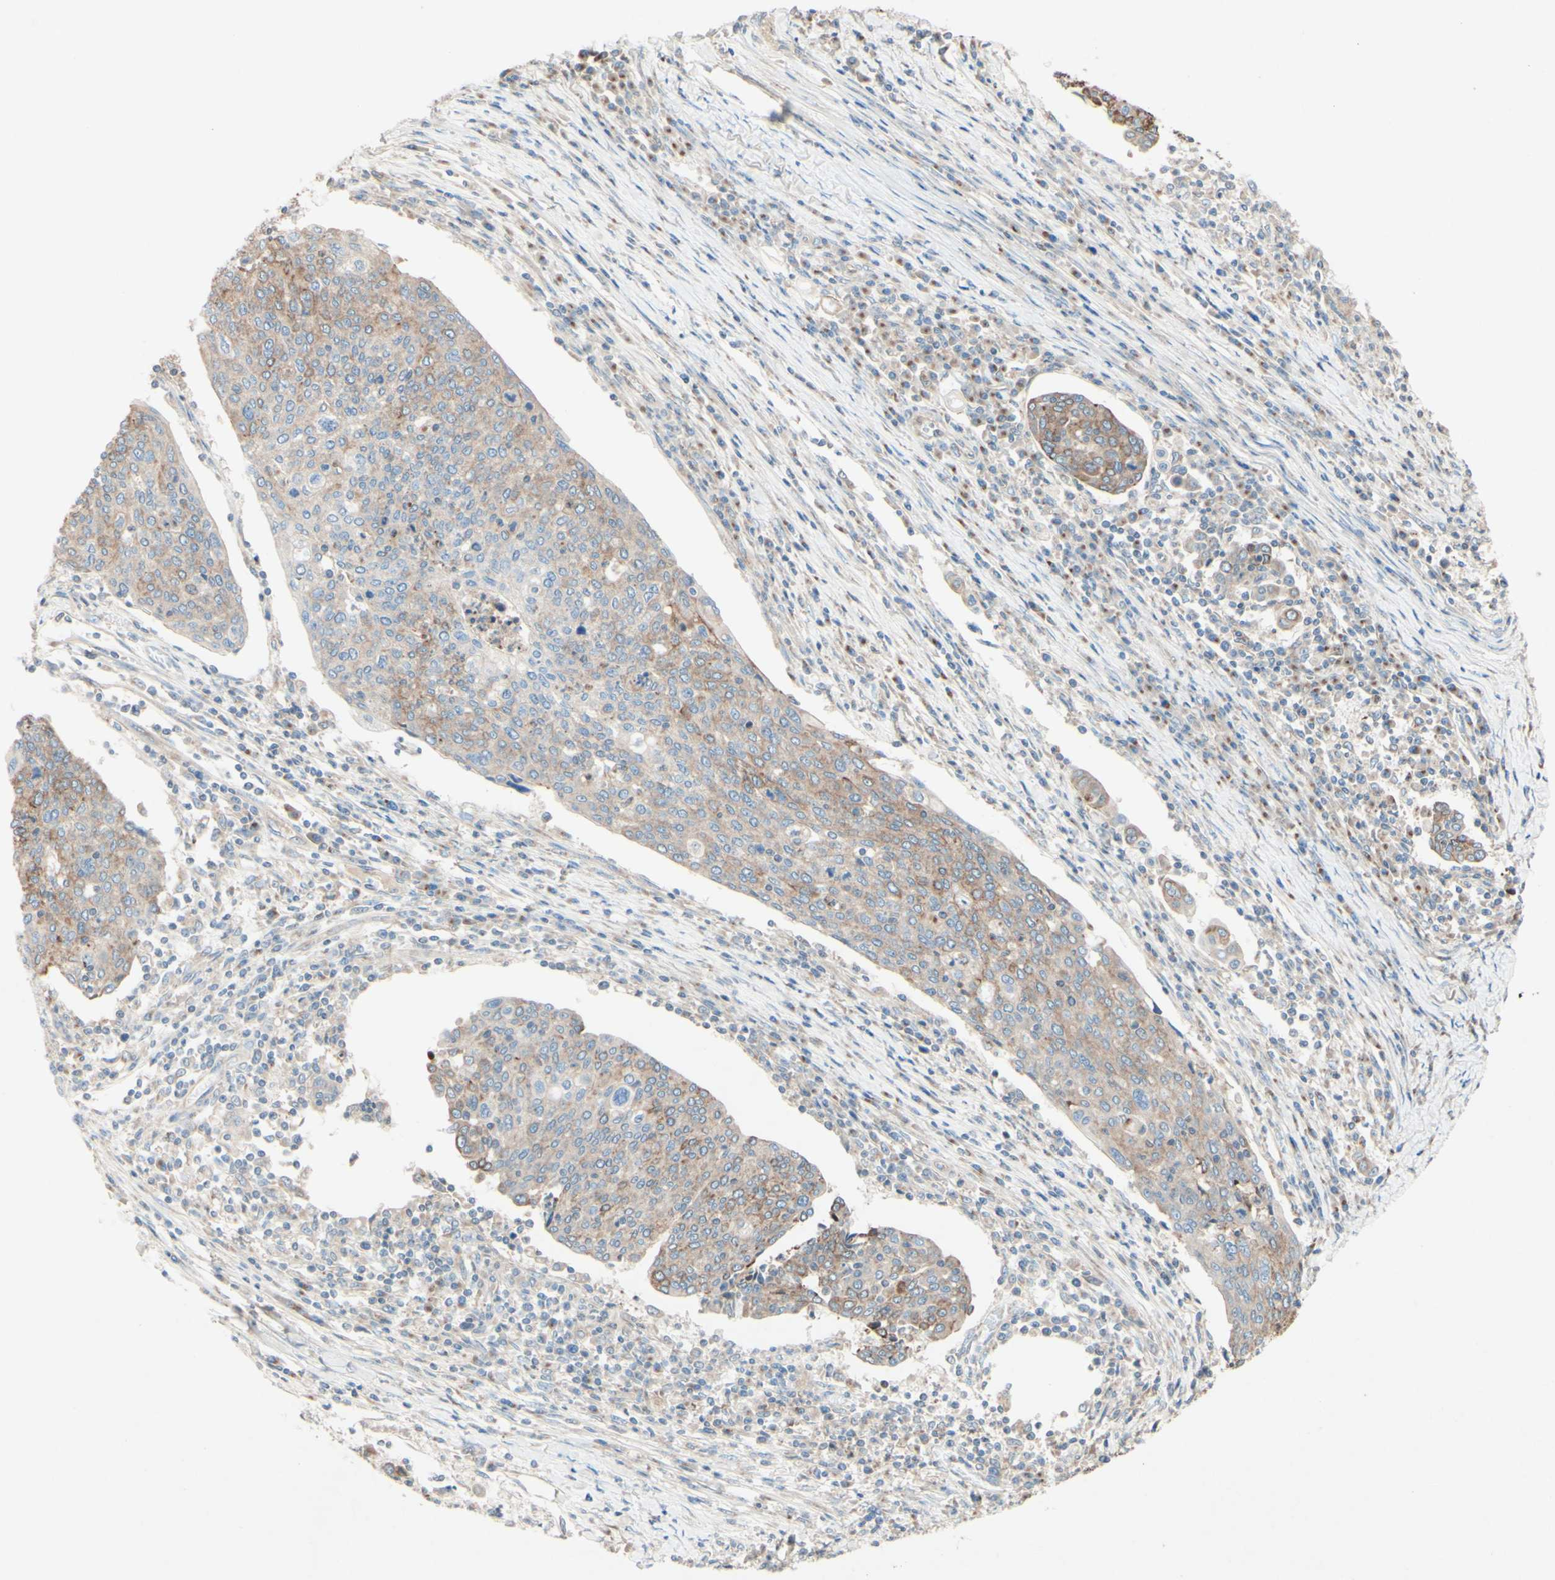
{"staining": {"intensity": "weak", "quantity": ">75%", "location": "cytoplasmic/membranous"}, "tissue": "cervical cancer", "cell_type": "Tumor cells", "image_type": "cancer", "snomed": [{"axis": "morphology", "description": "Squamous cell carcinoma, NOS"}, {"axis": "topography", "description": "Cervix"}], "caption": "Human cervical cancer (squamous cell carcinoma) stained with a brown dye exhibits weak cytoplasmic/membranous positive positivity in approximately >75% of tumor cells.", "gene": "MTM1", "patient": {"sex": "female", "age": 40}}